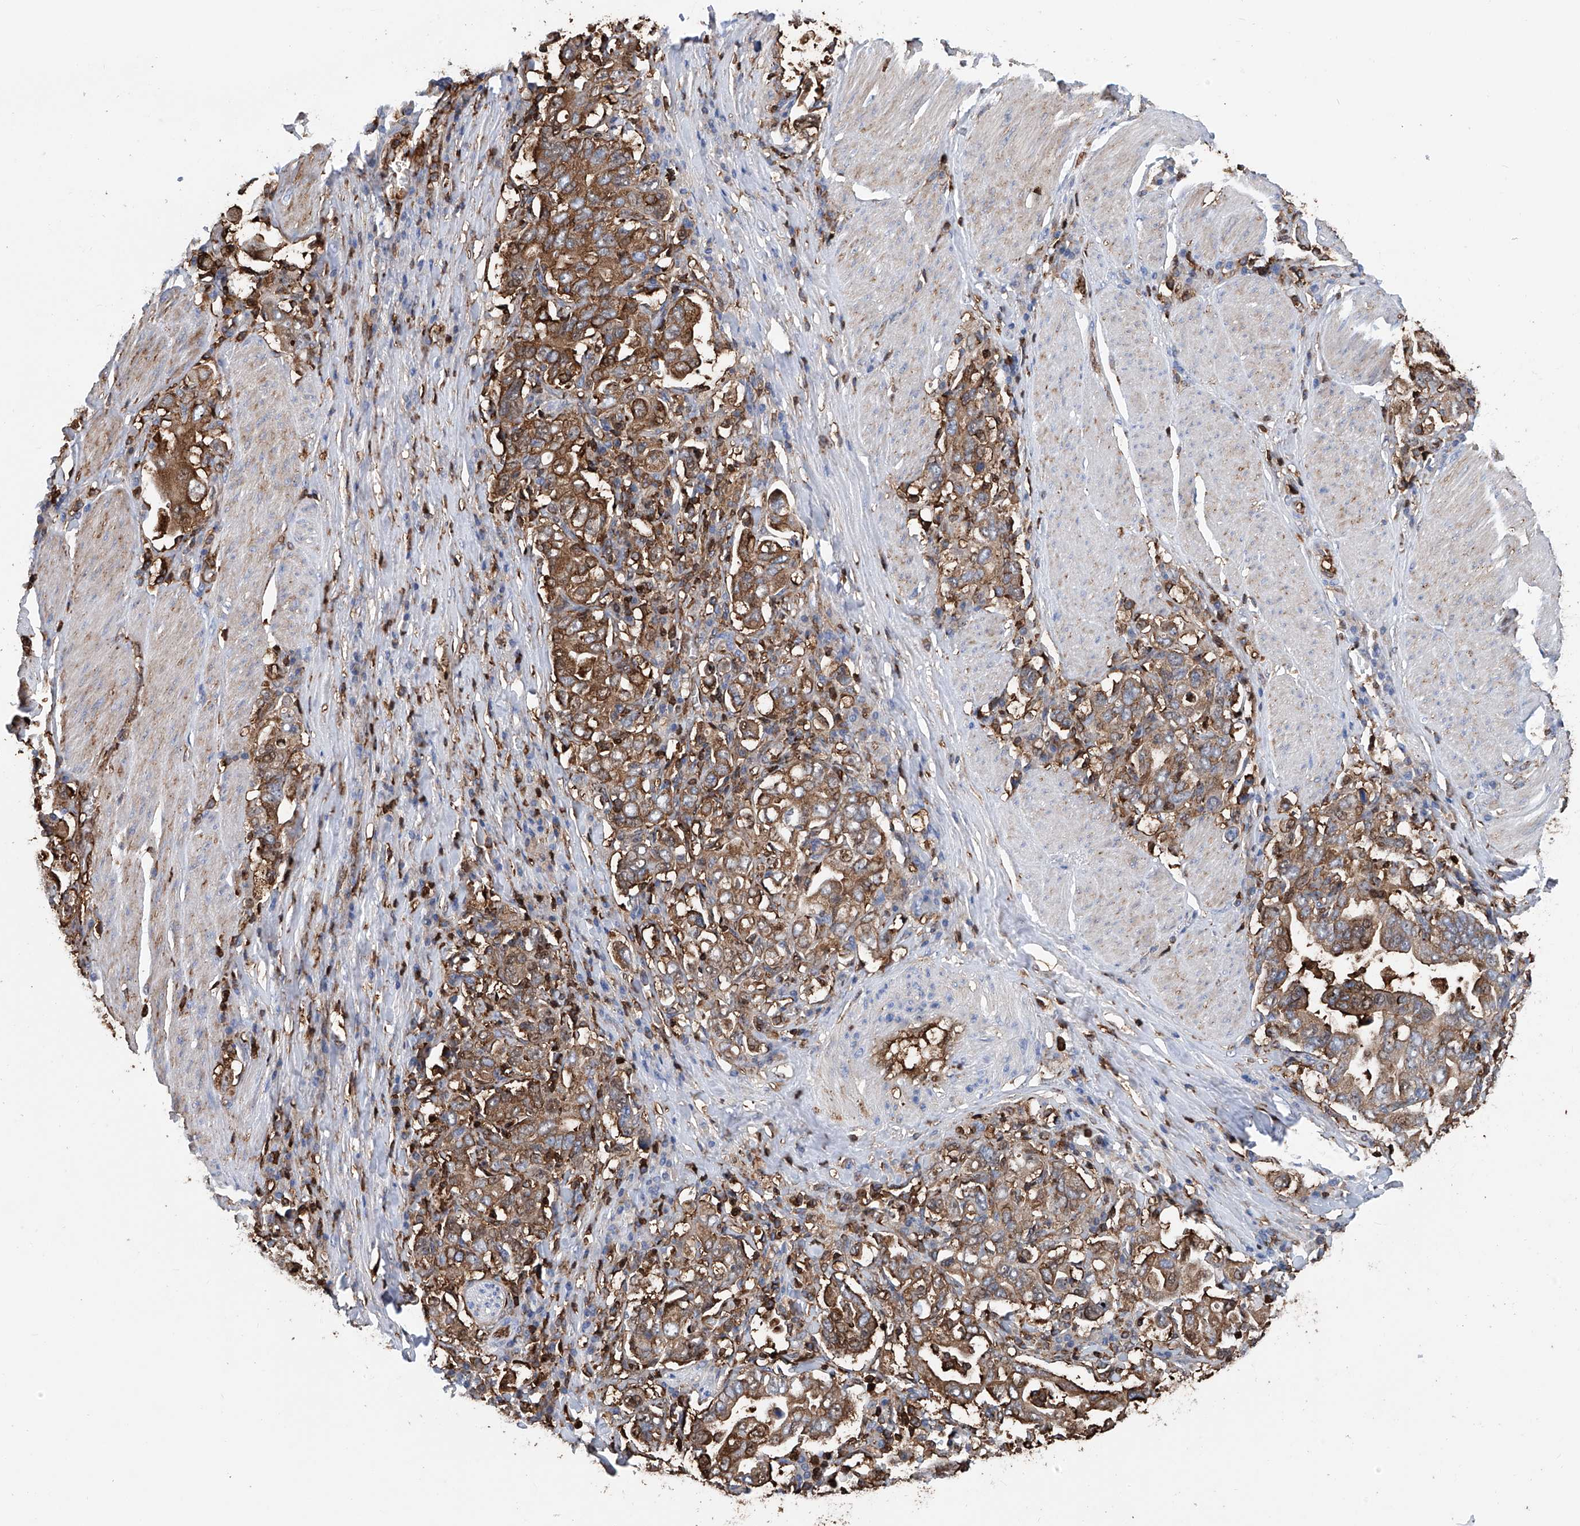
{"staining": {"intensity": "moderate", "quantity": ">75%", "location": "cytoplasmic/membranous"}, "tissue": "stomach cancer", "cell_type": "Tumor cells", "image_type": "cancer", "snomed": [{"axis": "morphology", "description": "Adenocarcinoma, NOS"}, {"axis": "topography", "description": "Stomach, upper"}], "caption": "An immunohistochemistry micrograph of neoplastic tissue is shown. Protein staining in brown highlights moderate cytoplasmic/membranous positivity in stomach cancer within tumor cells.", "gene": "ZNF484", "patient": {"sex": "male", "age": 62}}